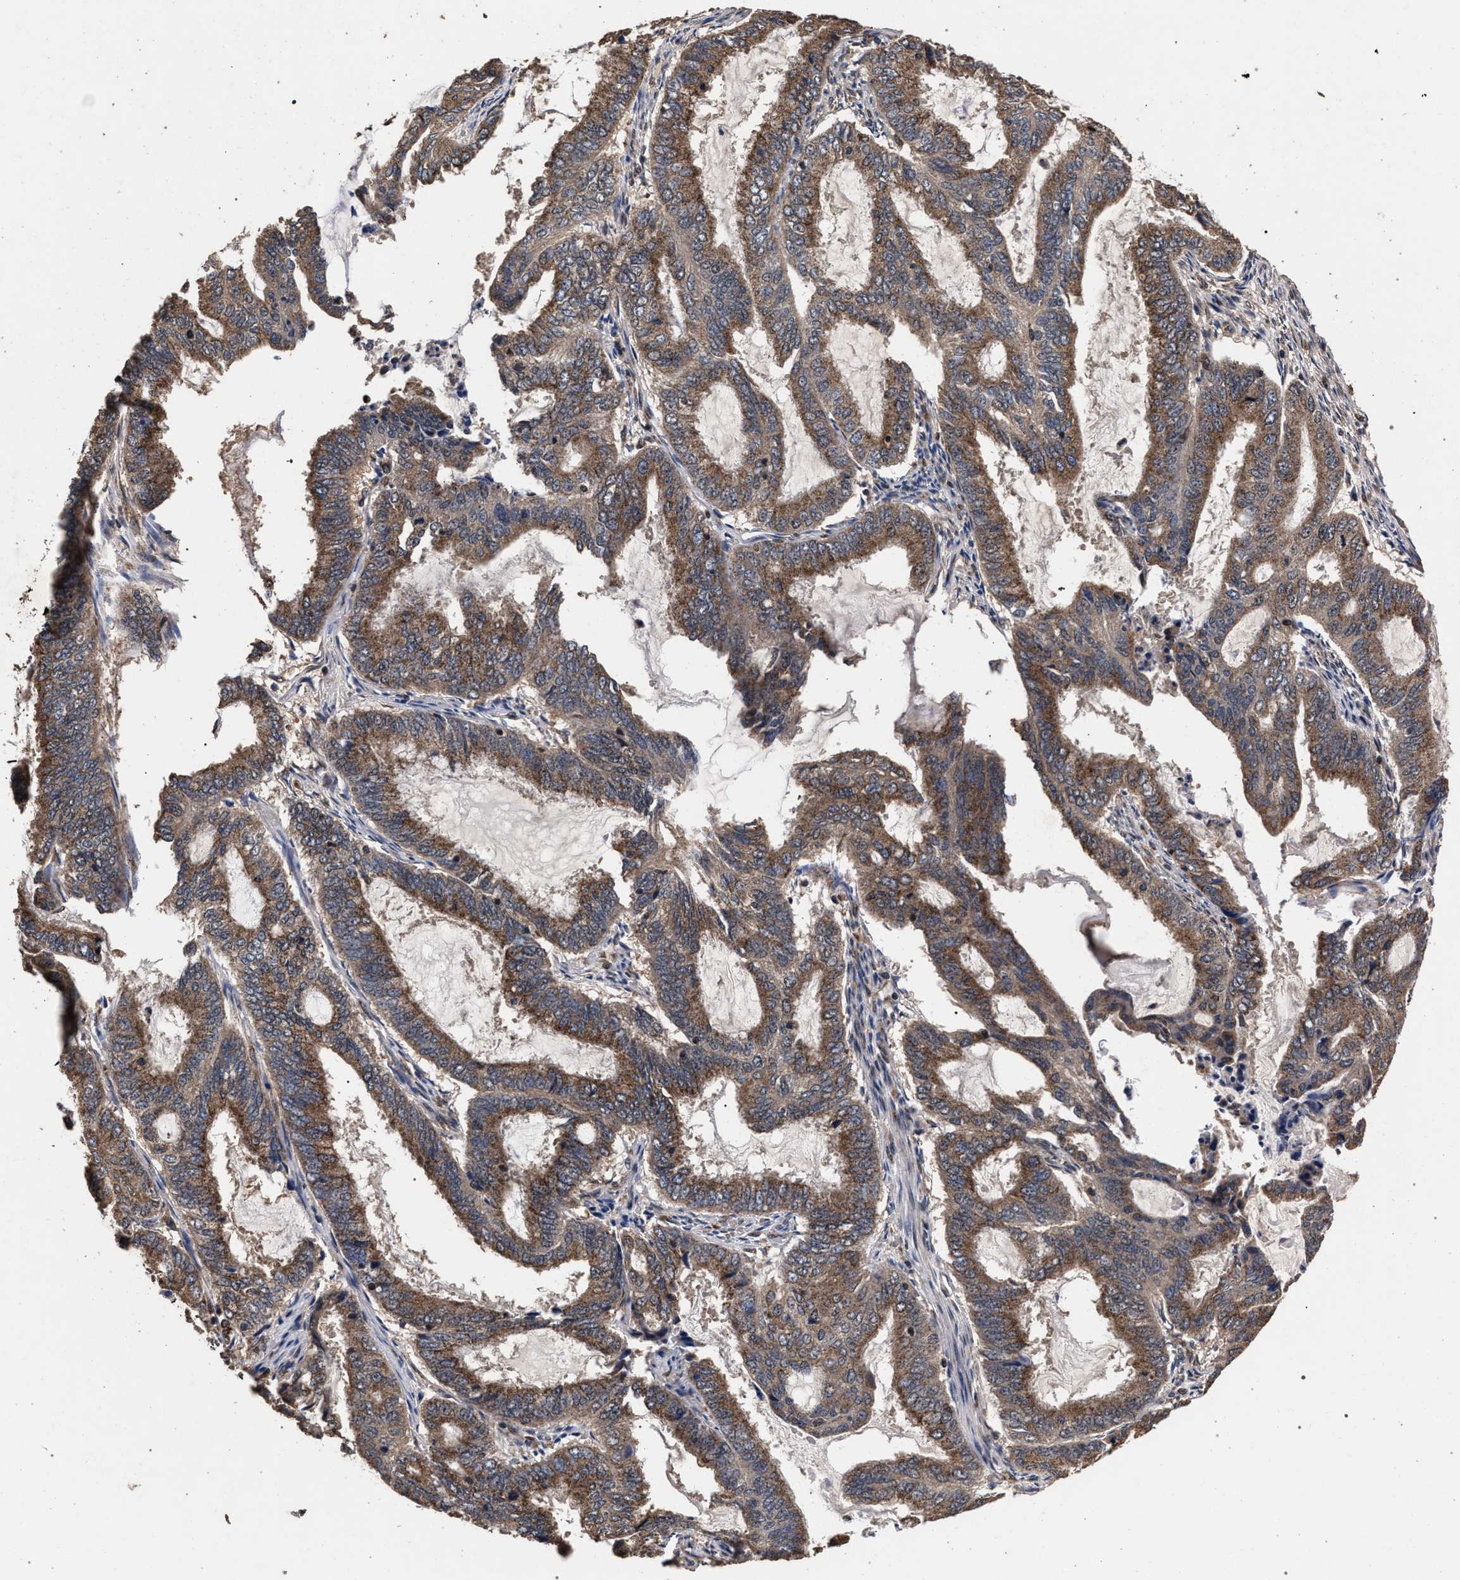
{"staining": {"intensity": "moderate", "quantity": ">75%", "location": "cytoplasmic/membranous"}, "tissue": "endometrial cancer", "cell_type": "Tumor cells", "image_type": "cancer", "snomed": [{"axis": "morphology", "description": "Adenocarcinoma, NOS"}, {"axis": "topography", "description": "Endometrium"}], "caption": "Protein expression analysis of human endometrial cancer reveals moderate cytoplasmic/membranous expression in about >75% of tumor cells.", "gene": "ACOX1", "patient": {"sex": "female", "age": 51}}